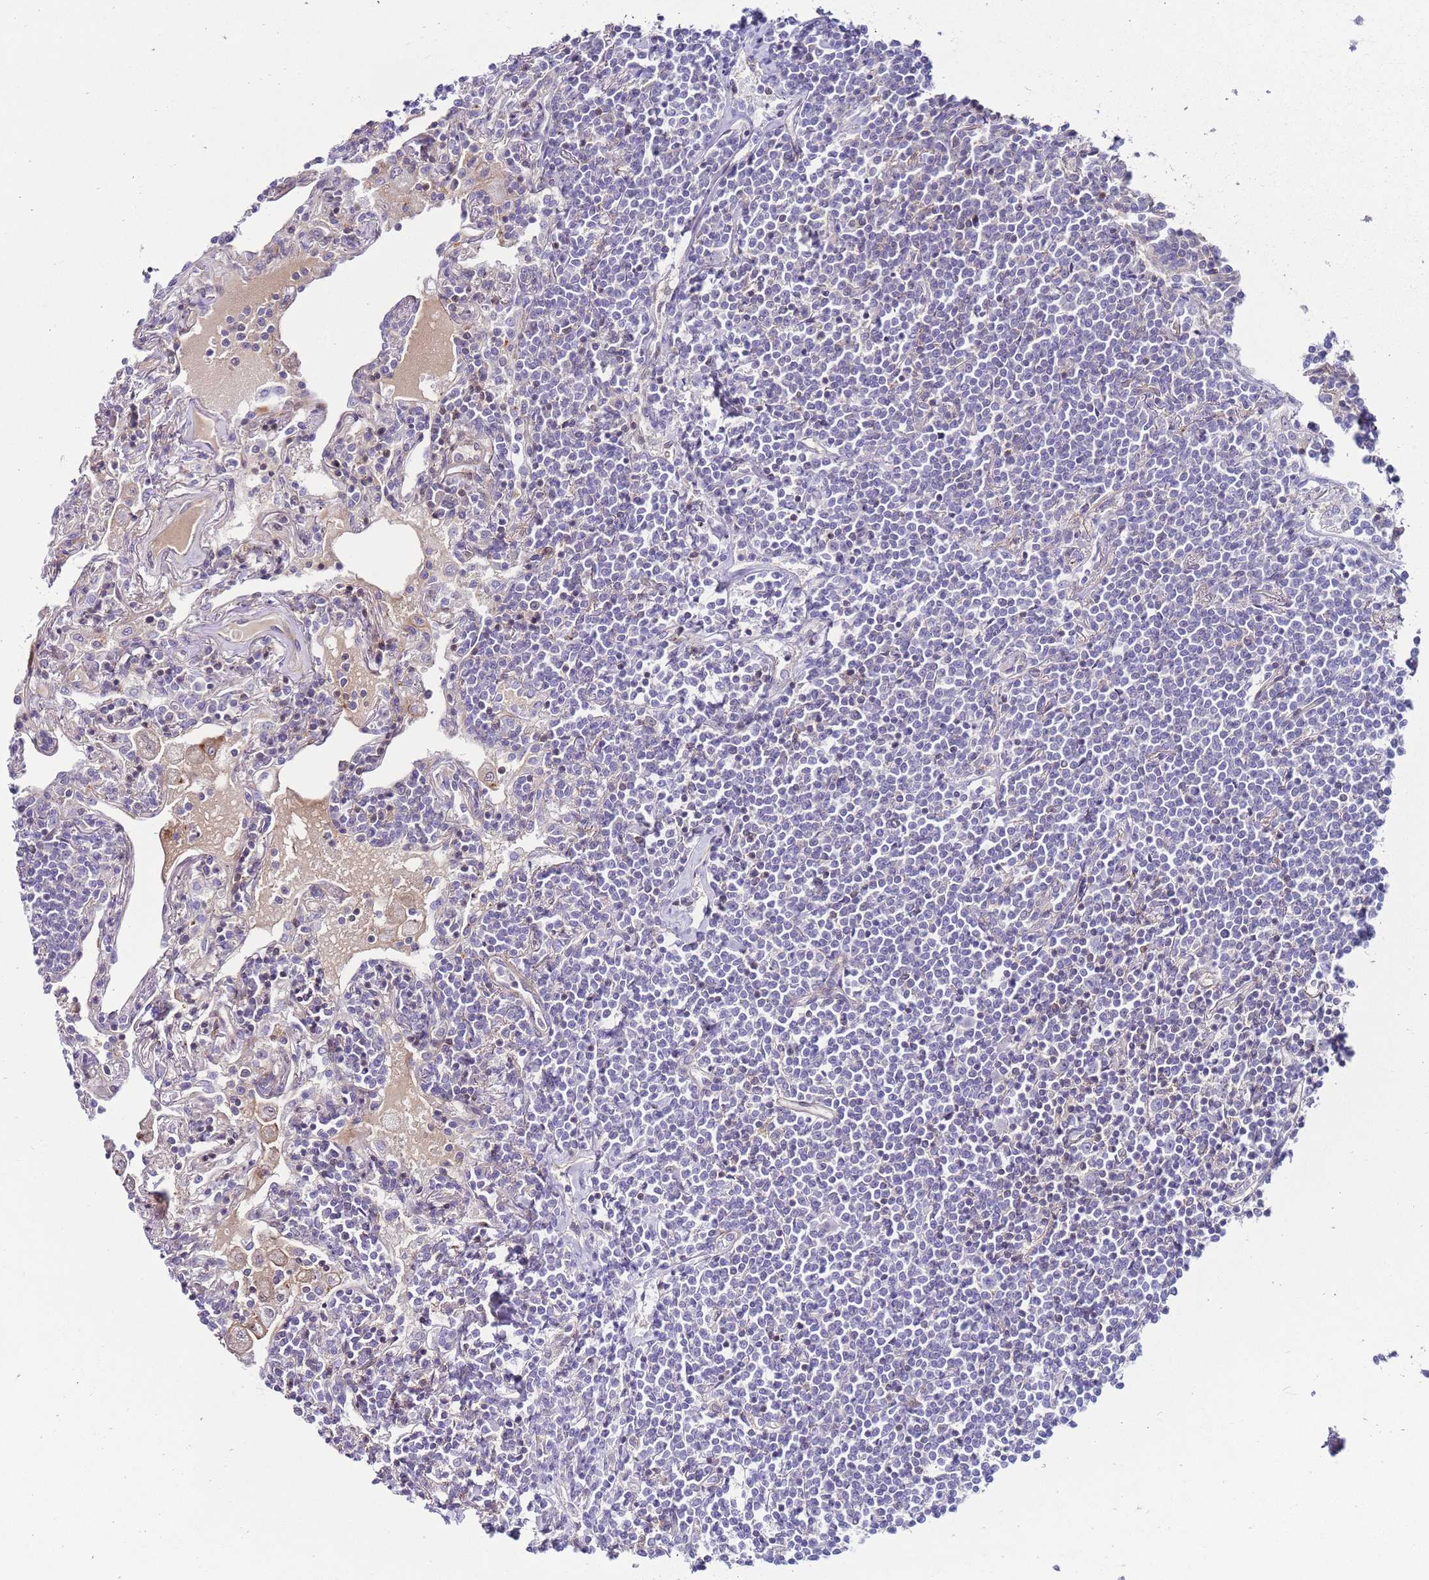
{"staining": {"intensity": "negative", "quantity": "none", "location": "none"}, "tissue": "lymphoma", "cell_type": "Tumor cells", "image_type": "cancer", "snomed": [{"axis": "morphology", "description": "Malignant lymphoma, non-Hodgkin's type, Low grade"}, {"axis": "topography", "description": "Lung"}], "caption": "The IHC histopathology image has no significant staining in tumor cells of lymphoma tissue.", "gene": "FBN3", "patient": {"sex": "female", "age": 71}}